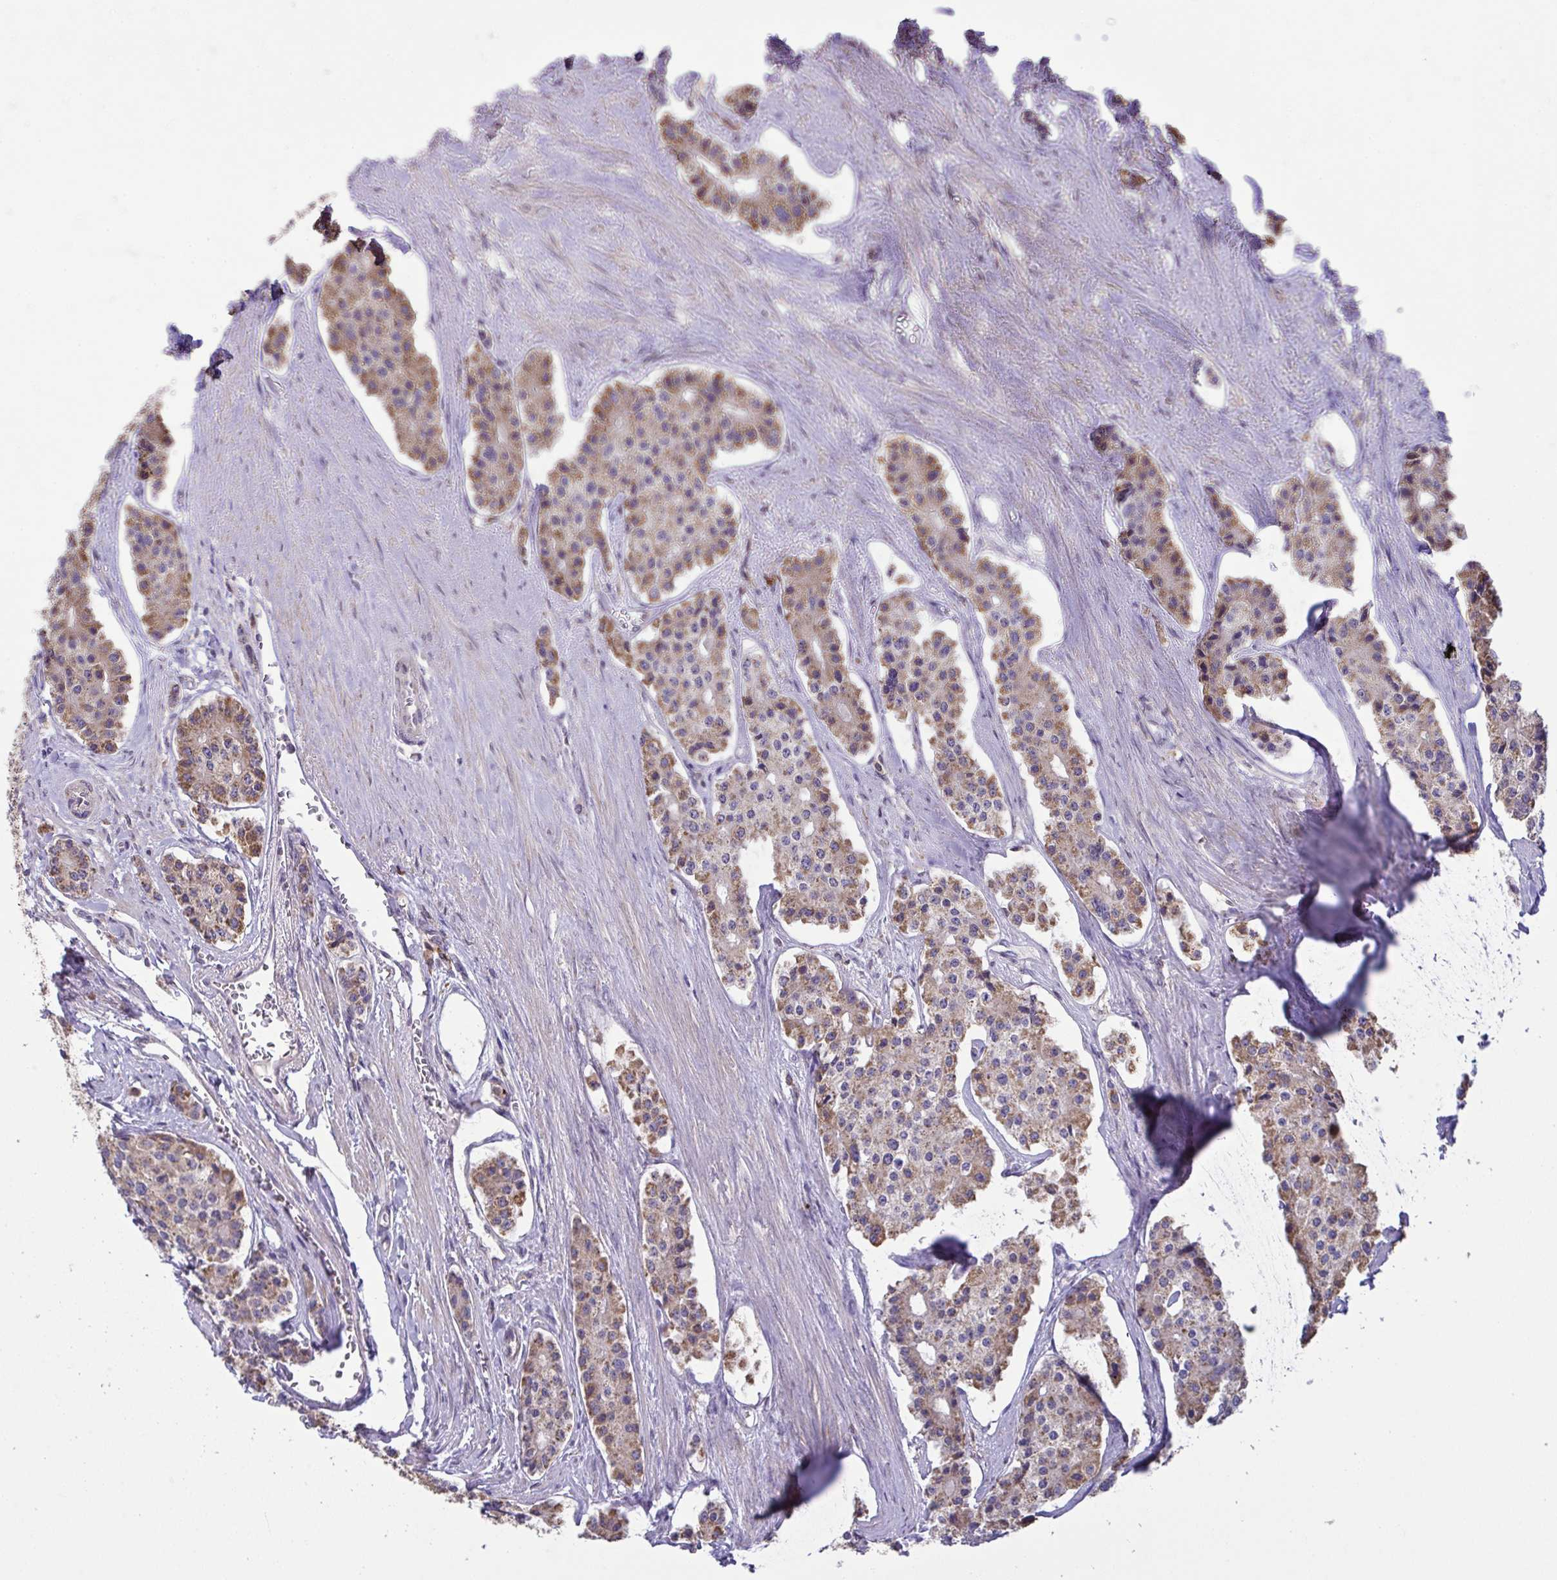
{"staining": {"intensity": "weak", "quantity": "25%-75%", "location": "cytoplasmic/membranous"}, "tissue": "carcinoid", "cell_type": "Tumor cells", "image_type": "cancer", "snomed": [{"axis": "morphology", "description": "Carcinoid, malignant, NOS"}, {"axis": "topography", "description": "Small intestine"}], "caption": "Carcinoid stained with a protein marker exhibits weak staining in tumor cells.", "gene": "PPM1H", "patient": {"sex": "female", "age": 65}}